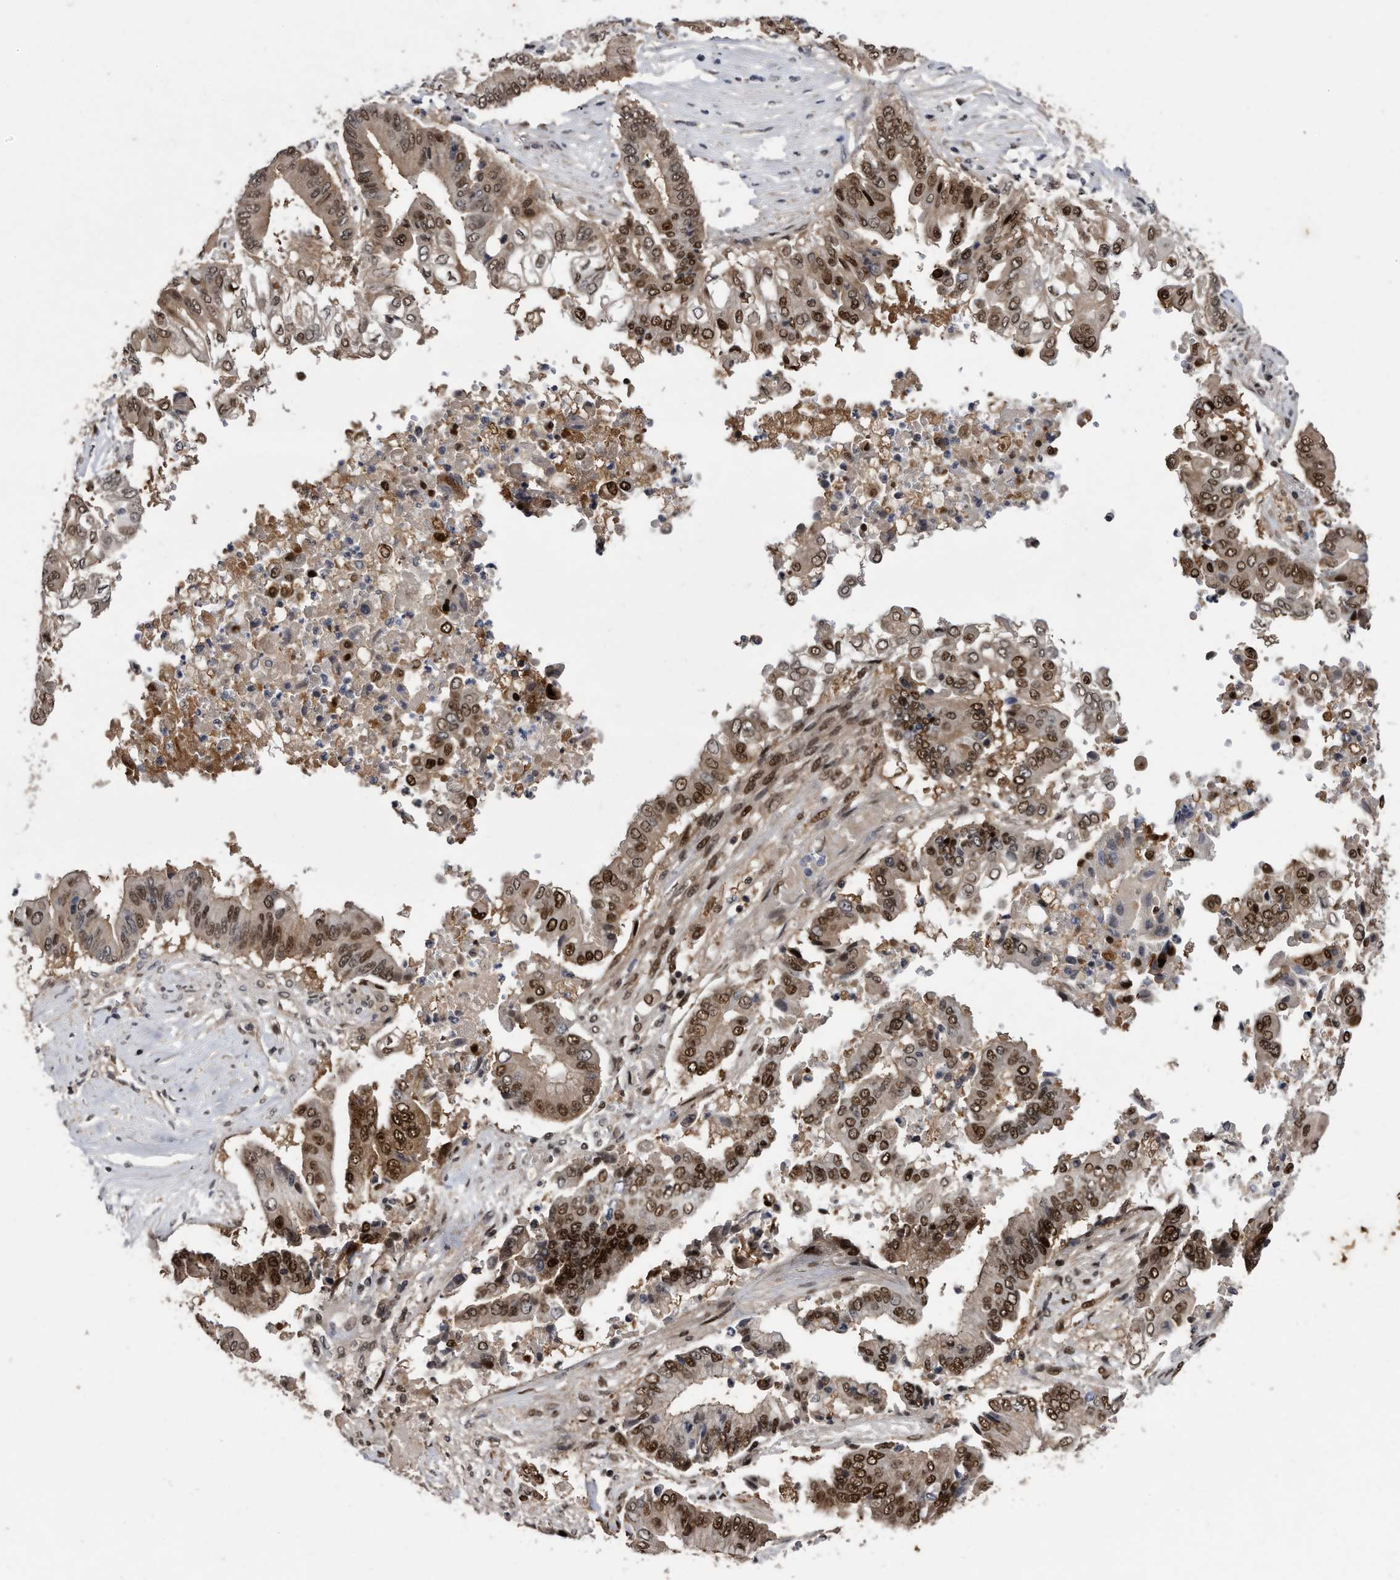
{"staining": {"intensity": "strong", "quantity": "25%-75%", "location": "nuclear"}, "tissue": "pancreatic cancer", "cell_type": "Tumor cells", "image_type": "cancer", "snomed": [{"axis": "morphology", "description": "Adenocarcinoma, NOS"}, {"axis": "topography", "description": "Pancreas"}], "caption": "The micrograph displays immunohistochemical staining of pancreatic adenocarcinoma. There is strong nuclear expression is seen in approximately 25%-75% of tumor cells.", "gene": "RAD23B", "patient": {"sex": "female", "age": 77}}